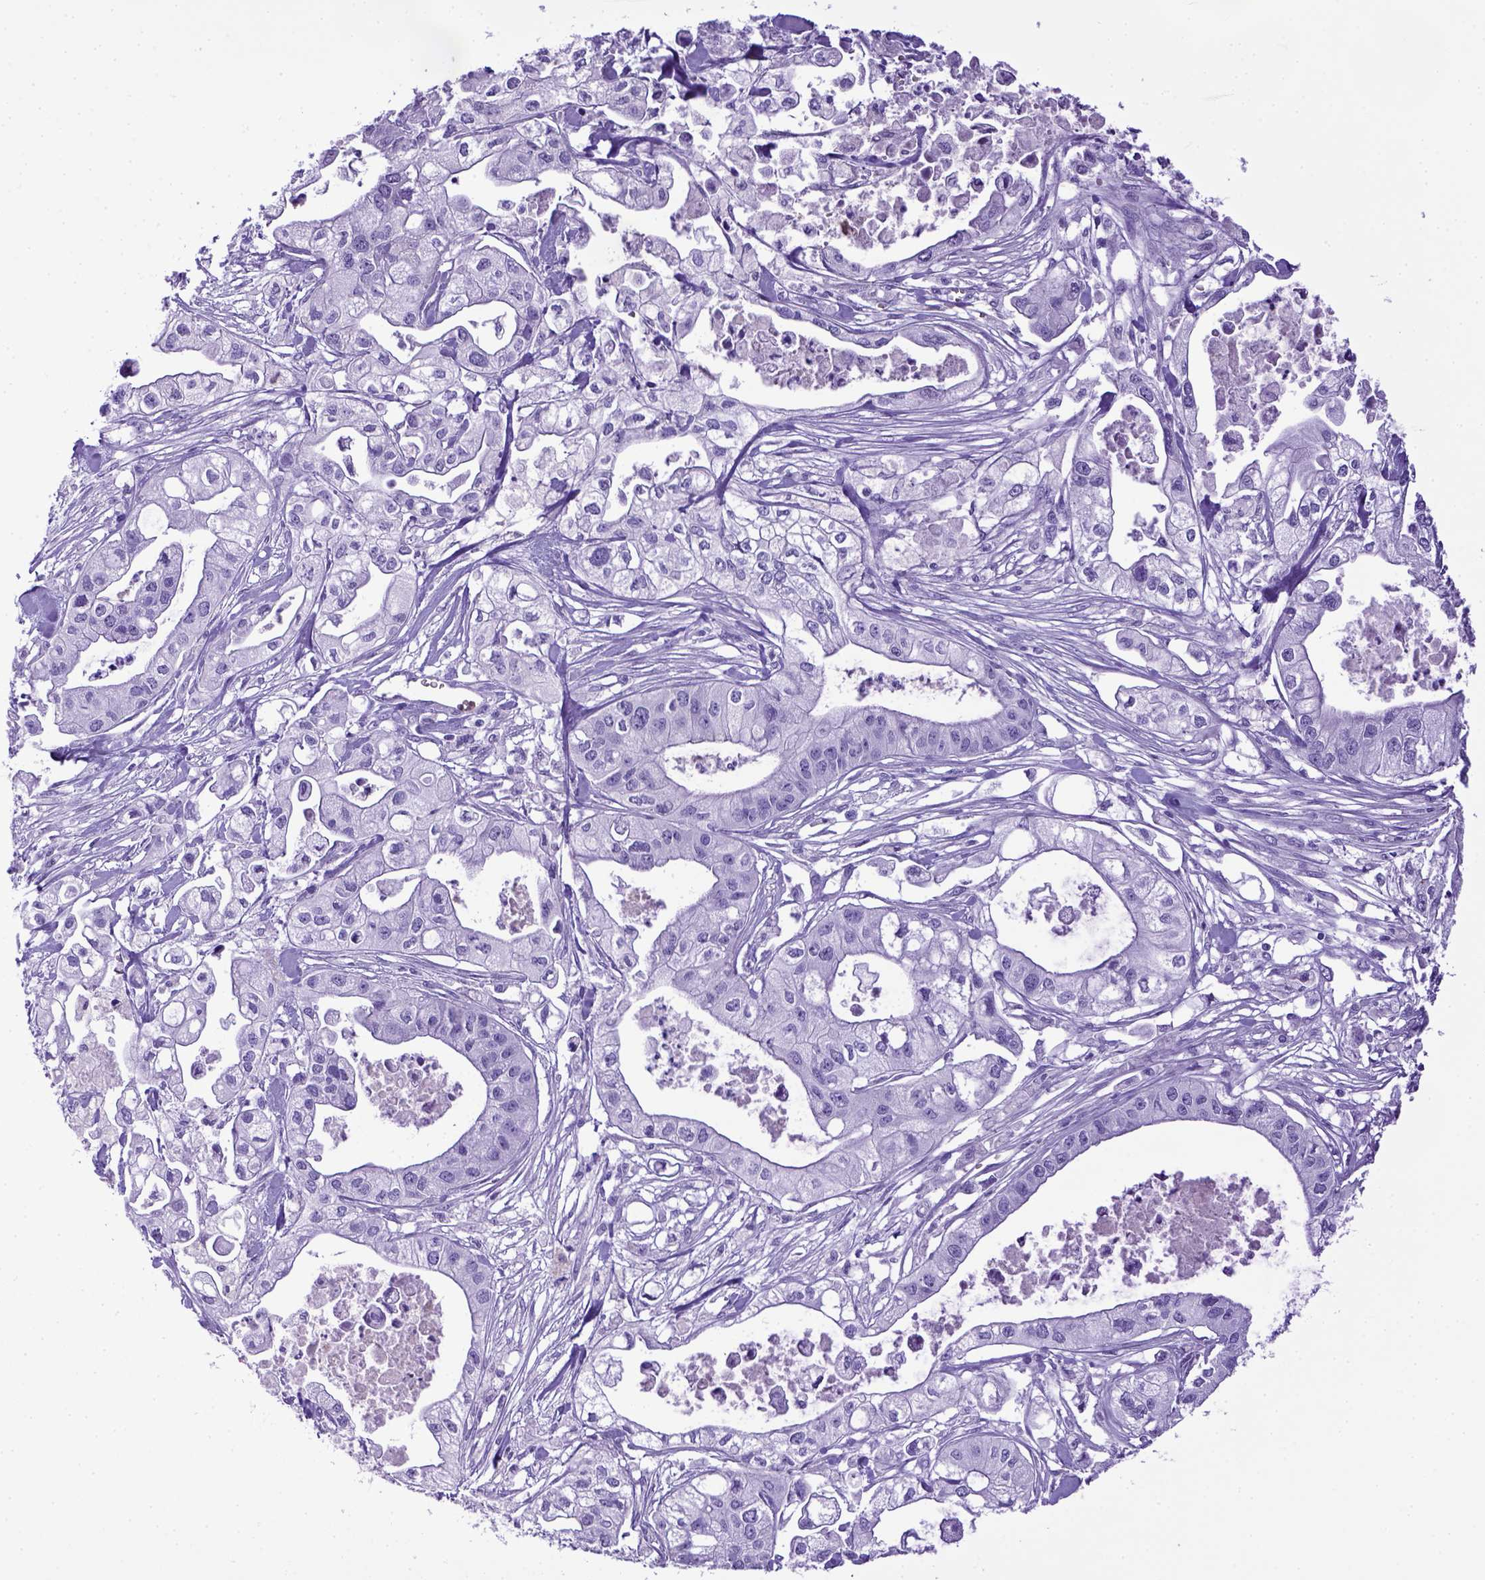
{"staining": {"intensity": "negative", "quantity": "none", "location": "none"}, "tissue": "pancreatic cancer", "cell_type": "Tumor cells", "image_type": "cancer", "snomed": [{"axis": "morphology", "description": "Adenocarcinoma, NOS"}, {"axis": "topography", "description": "Pancreas"}], "caption": "An image of pancreatic adenocarcinoma stained for a protein reveals no brown staining in tumor cells.", "gene": "ITIH4", "patient": {"sex": "male", "age": 70}}